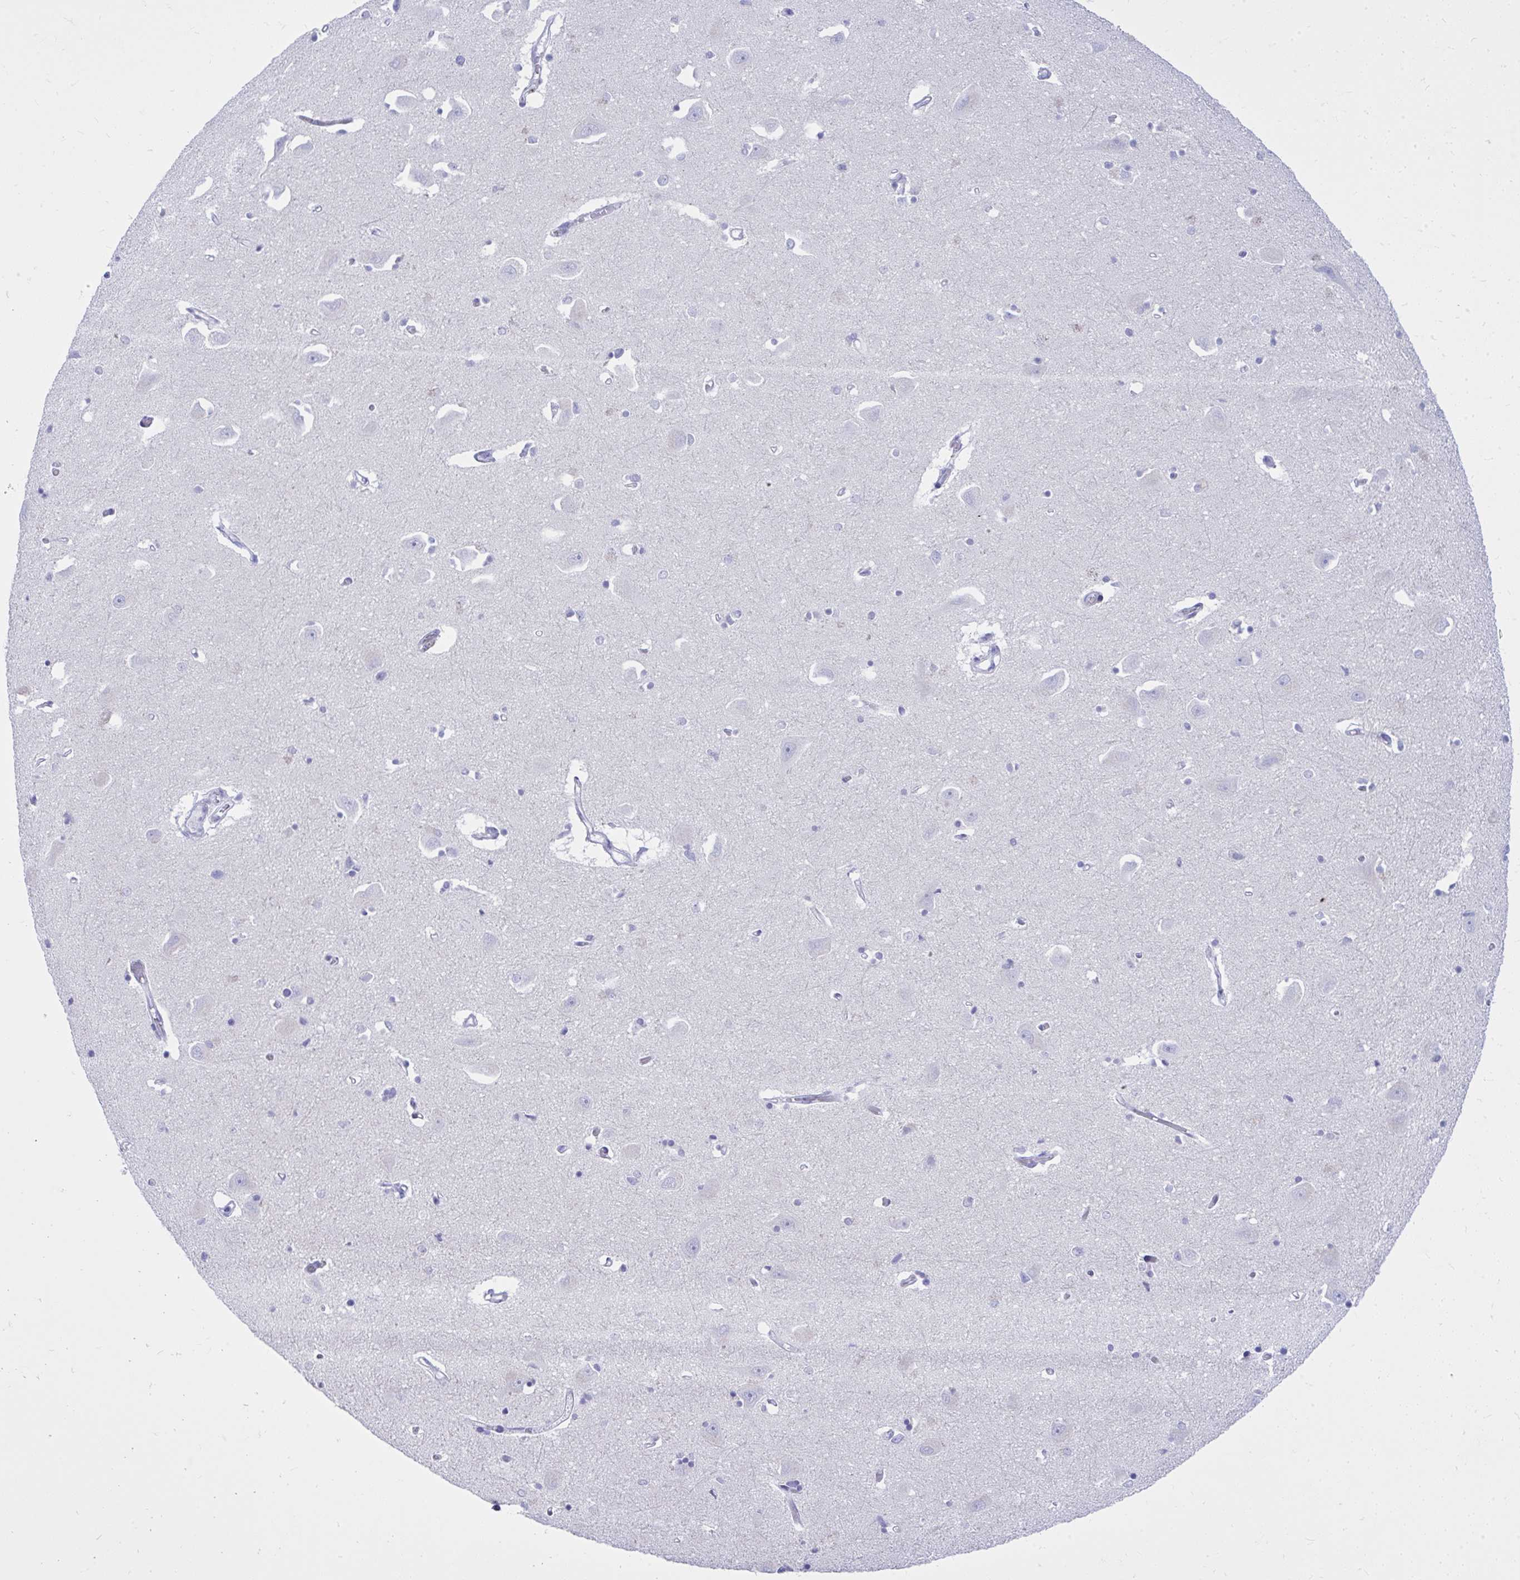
{"staining": {"intensity": "negative", "quantity": "none", "location": "none"}, "tissue": "caudate", "cell_type": "Glial cells", "image_type": "normal", "snomed": [{"axis": "morphology", "description": "Normal tissue, NOS"}, {"axis": "topography", "description": "Lateral ventricle wall"}, {"axis": "topography", "description": "Hippocampus"}], "caption": "High magnification brightfield microscopy of unremarkable caudate stained with DAB (3,3'-diaminobenzidine) (brown) and counterstained with hematoxylin (blue): glial cells show no significant expression.", "gene": "BCL6B", "patient": {"sex": "female", "age": 63}}